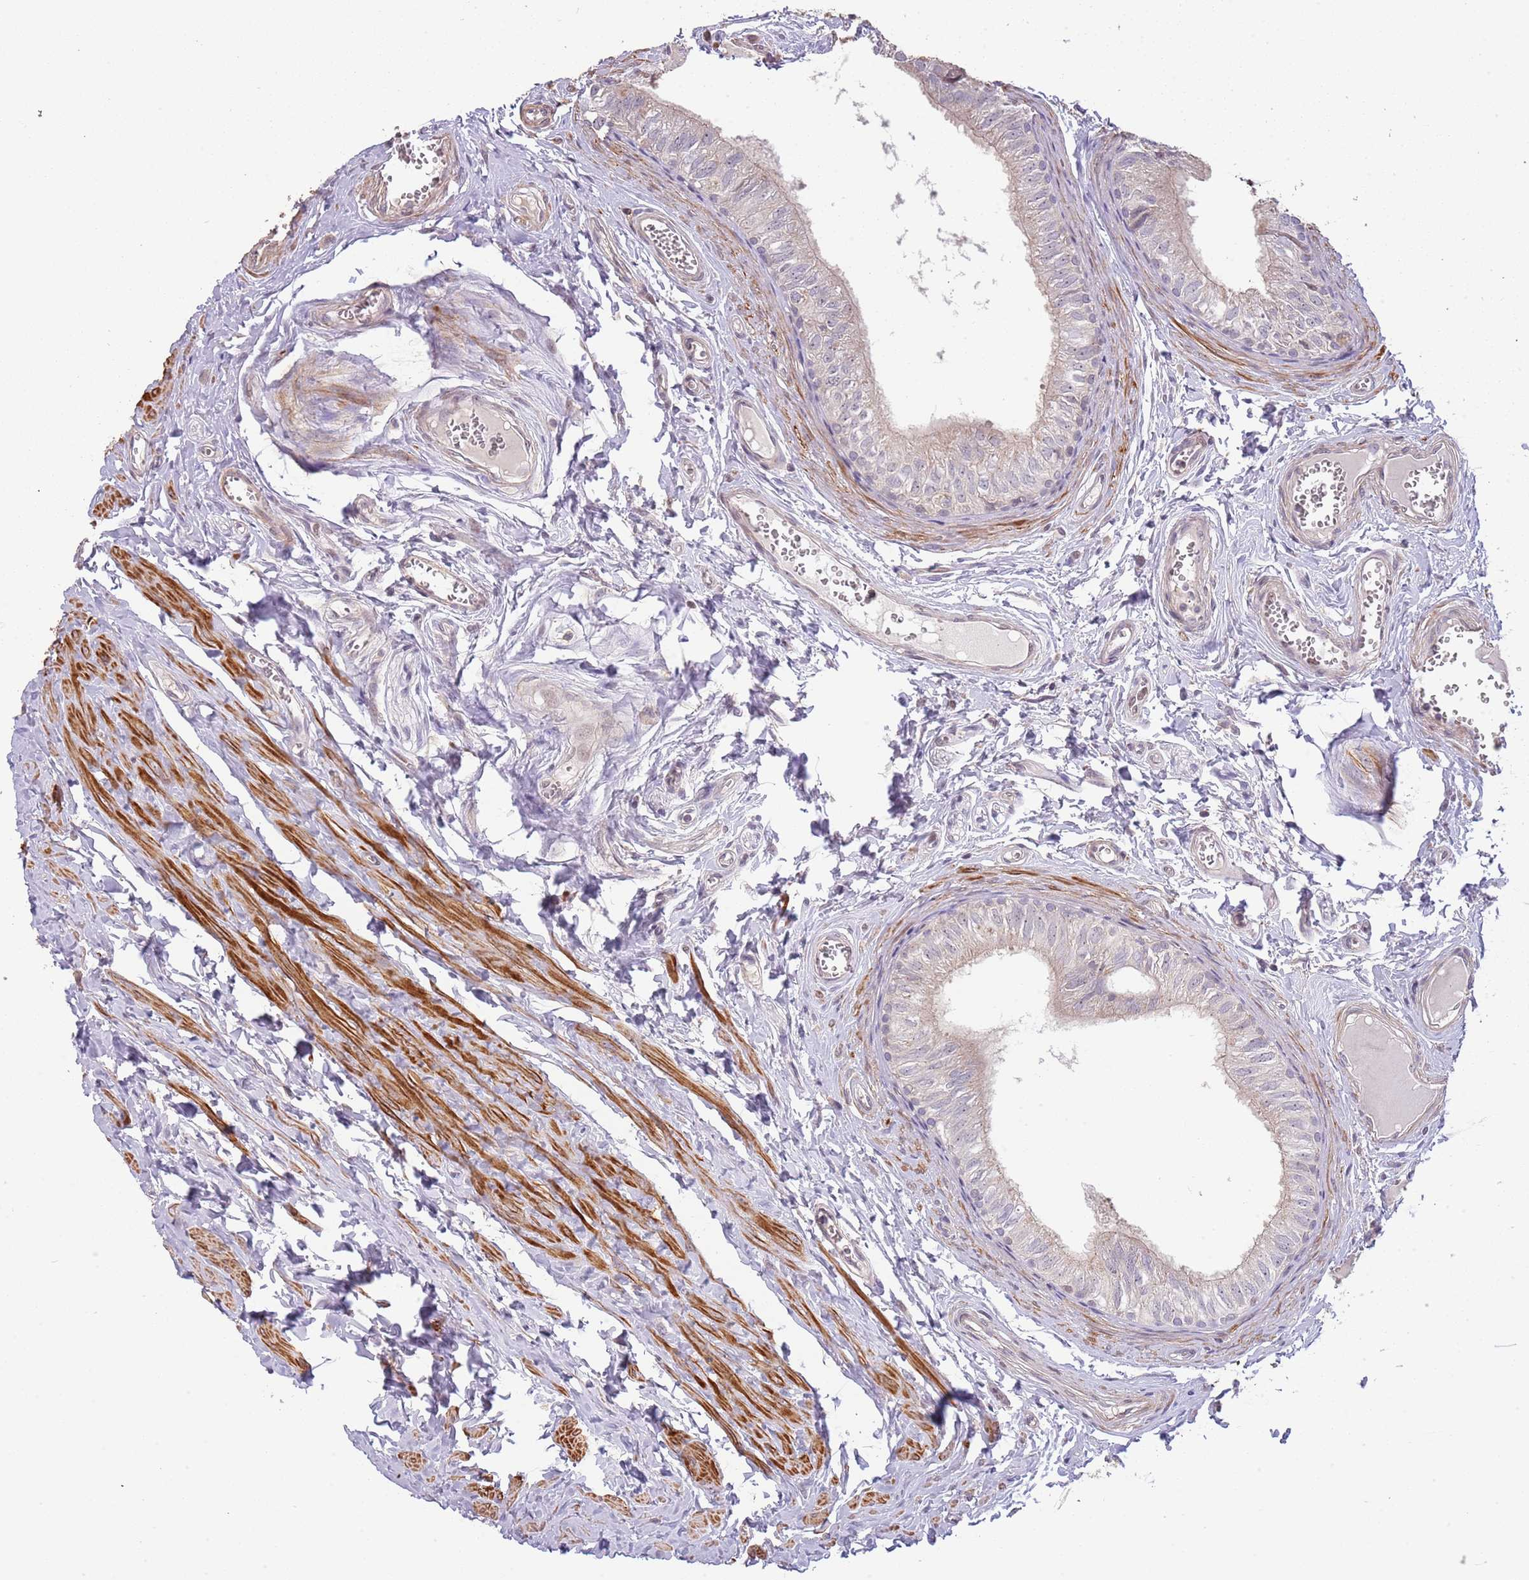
{"staining": {"intensity": "negative", "quantity": "none", "location": "none"}, "tissue": "epididymis", "cell_type": "Glandular cells", "image_type": "normal", "snomed": [{"axis": "morphology", "description": "Normal tissue, NOS"}, {"axis": "topography", "description": "Epididymis"}], "caption": "A high-resolution histopathology image shows immunohistochemistry staining of normal epididymis, which exhibits no significant staining in glandular cells.", "gene": "ADTRP", "patient": {"sex": "male", "age": 42}}